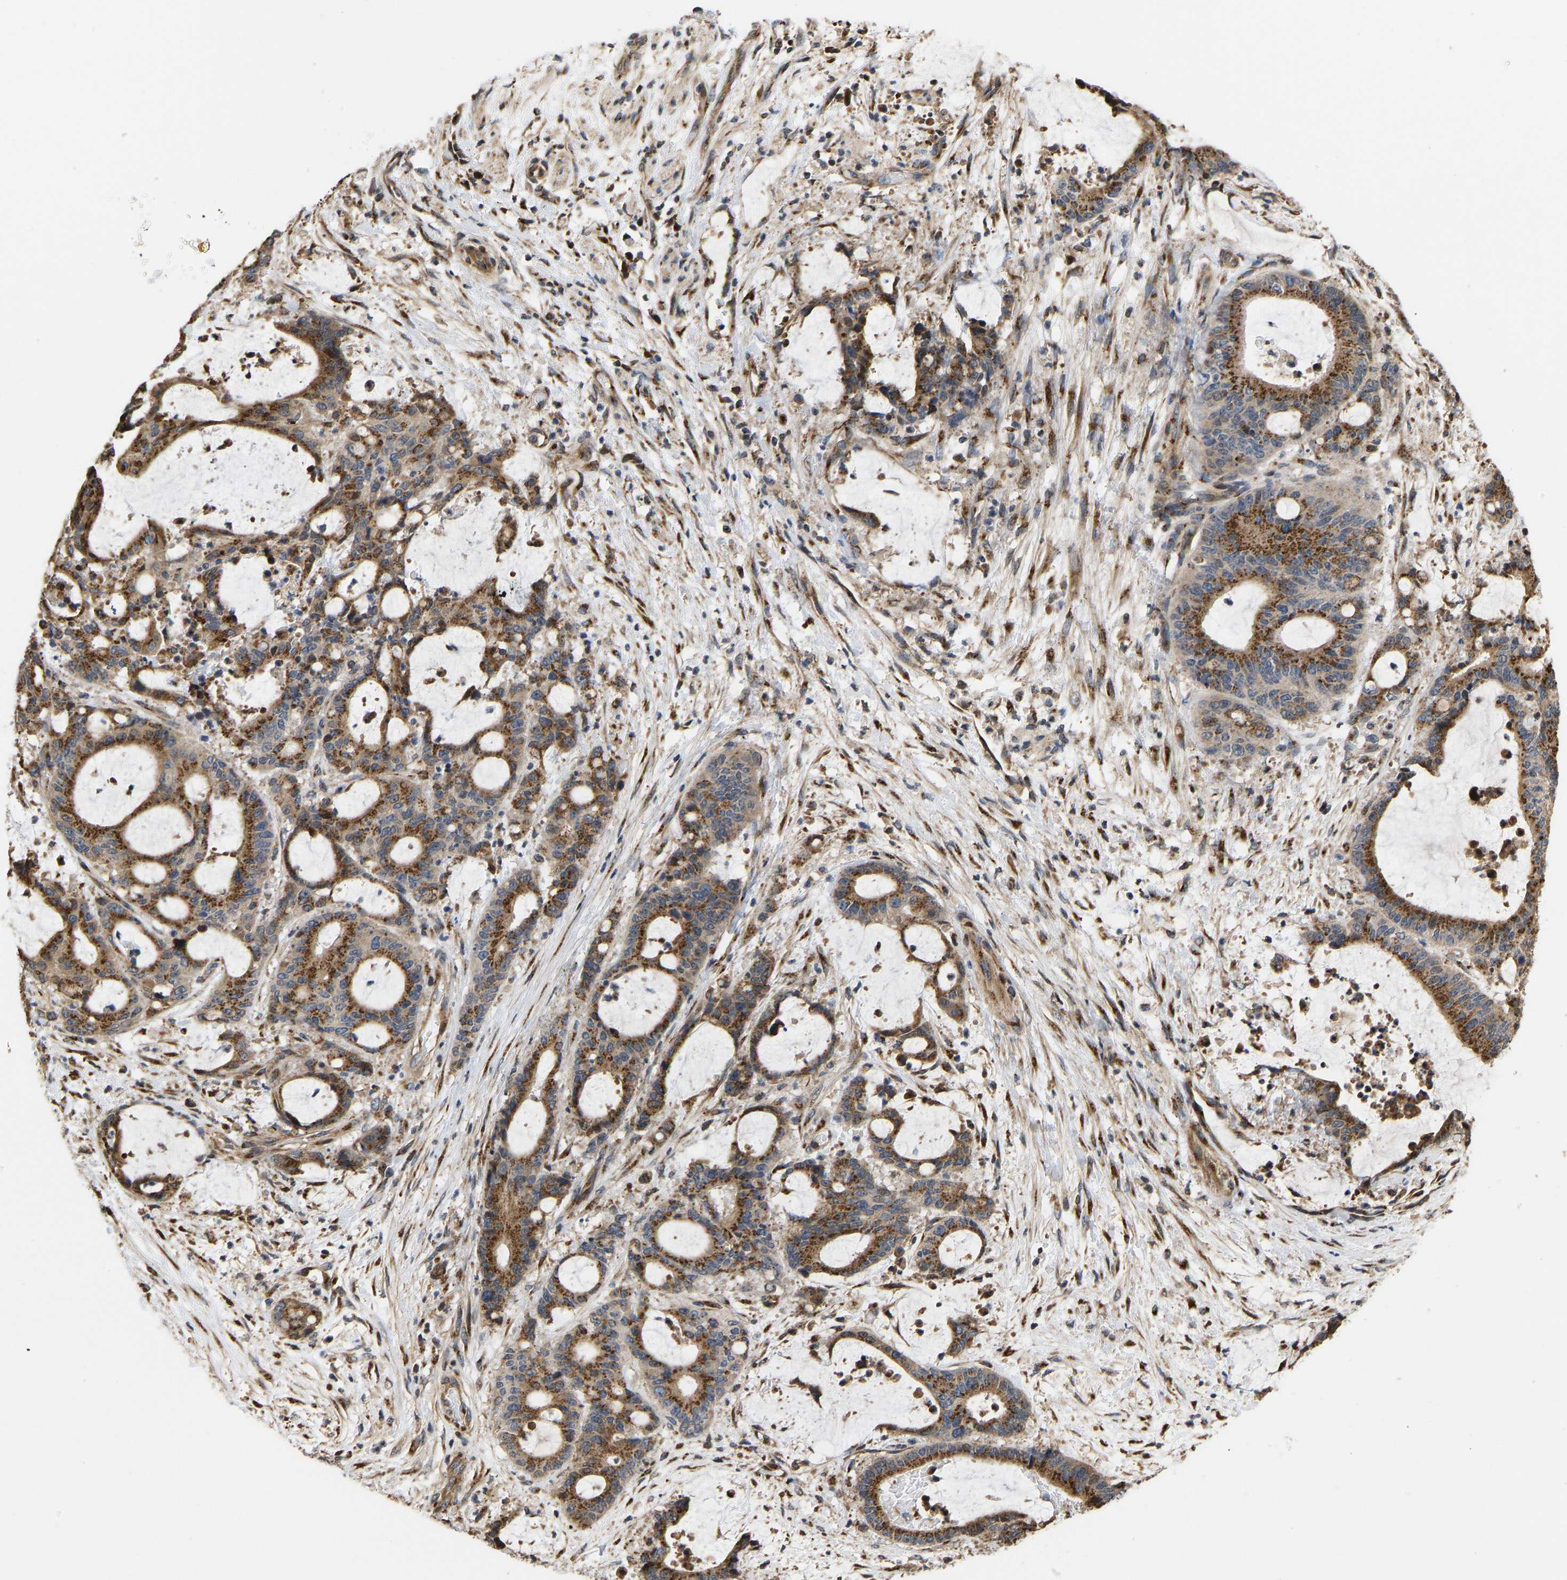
{"staining": {"intensity": "moderate", "quantity": ">75%", "location": "cytoplasmic/membranous"}, "tissue": "liver cancer", "cell_type": "Tumor cells", "image_type": "cancer", "snomed": [{"axis": "morphology", "description": "Normal tissue, NOS"}, {"axis": "morphology", "description": "Cholangiocarcinoma"}, {"axis": "topography", "description": "Liver"}, {"axis": "topography", "description": "Peripheral nerve tissue"}], "caption": "Liver cancer (cholangiocarcinoma) stained for a protein shows moderate cytoplasmic/membranous positivity in tumor cells.", "gene": "YIPF4", "patient": {"sex": "female", "age": 73}}